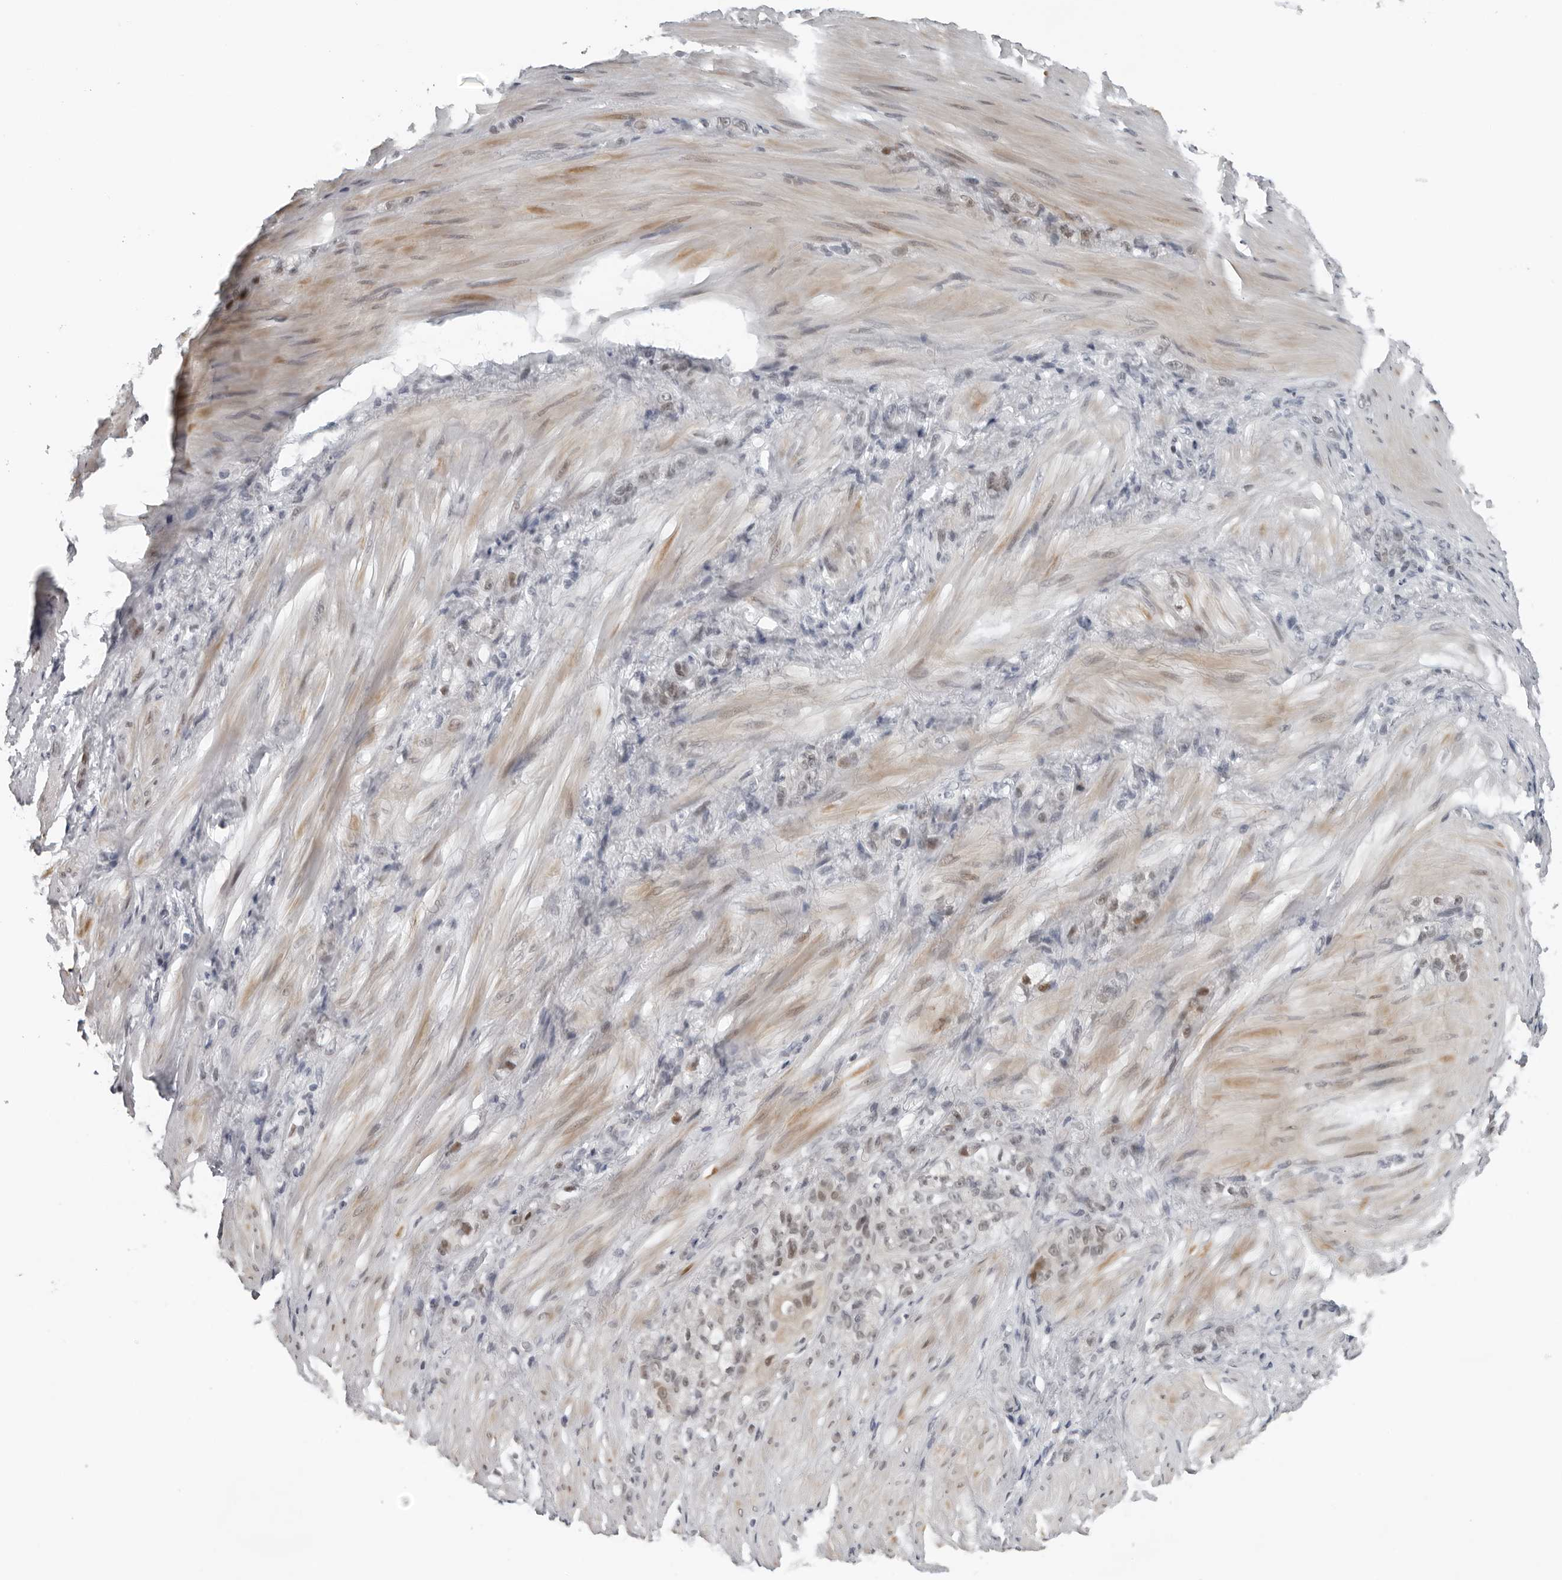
{"staining": {"intensity": "weak", "quantity": "<25%", "location": "nuclear"}, "tissue": "stomach cancer", "cell_type": "Tumor cells", "image_type": "cancer", "snomed": [{"axis": "morphology", "description": "Normal tissue, NOS"}, {"axis": "morphology", "description": "Adenocarcinoma, NOS"}, {"axis": "topography", "description": "Stomach"}], "caption": "Stomach adenocarcinoma stained for a protein using immunohistochemistry demonstrates no expression tumor cells.", "gene": "PPP1R42", "patient": {"sex": "male", "age": 82}}